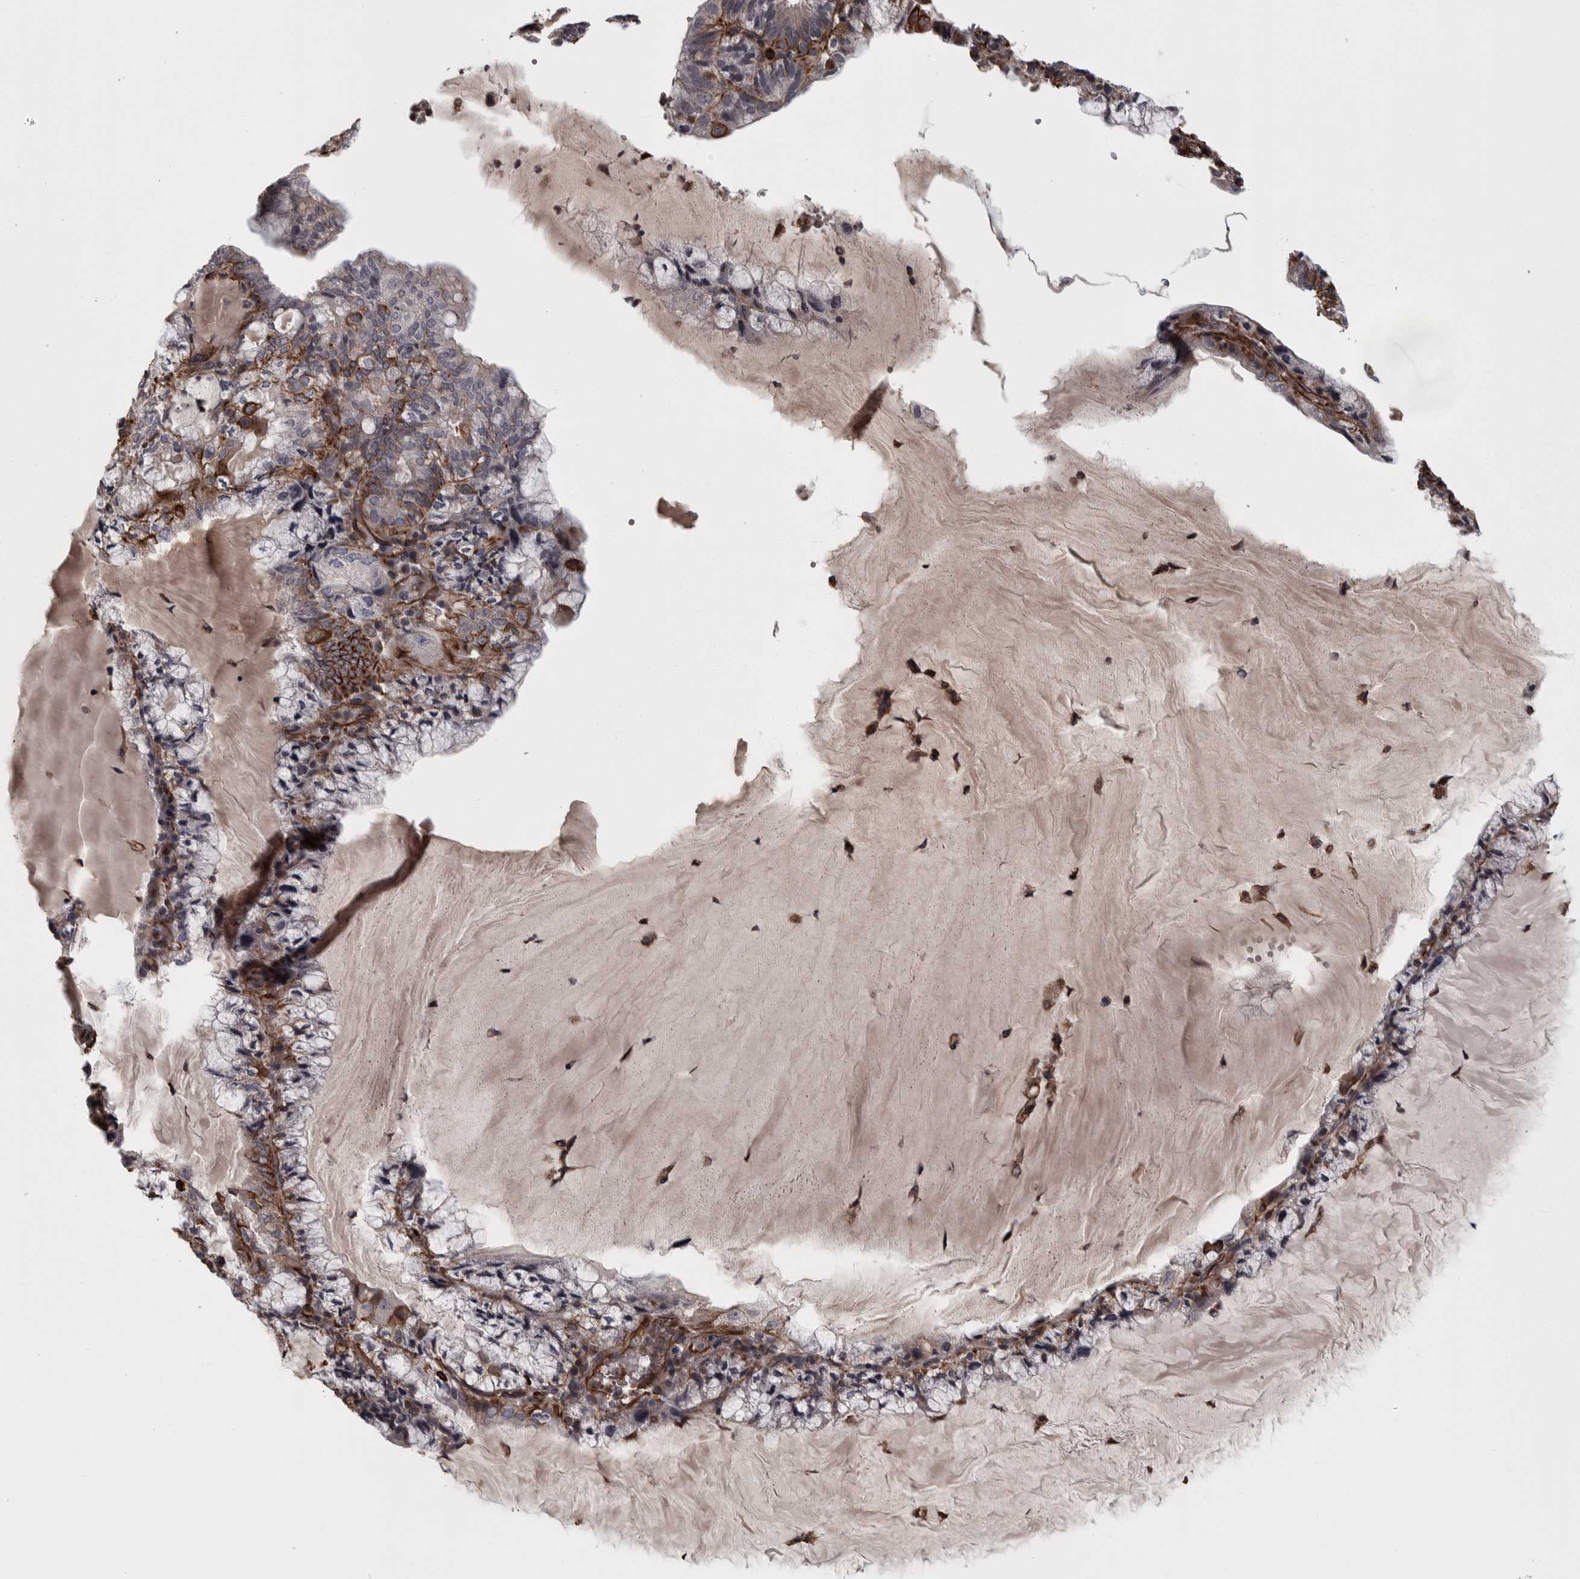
{"staining": {"intensity": "moderate", "quantity": "25%-75%", "location": "cytoplasmic/membranous"}, "tissue": "endometrial cancer", "cell_type": "Tumor cells", "image_type": "cancer", "snomed": [{"axis": "morphology", "description": "Adenocarcinoma, NOS"}, {"axis": "topography", "description": "Endometrium"}], "caption": "Human adenocarcinoma (endometrial) stained with a brown dye shows moderate cytoplasmic/membranous positive positivity in approximately 25%-75% of tumor cells.", "gene": "FAAP100", "patient": {"sex": "female", "age": 81}}